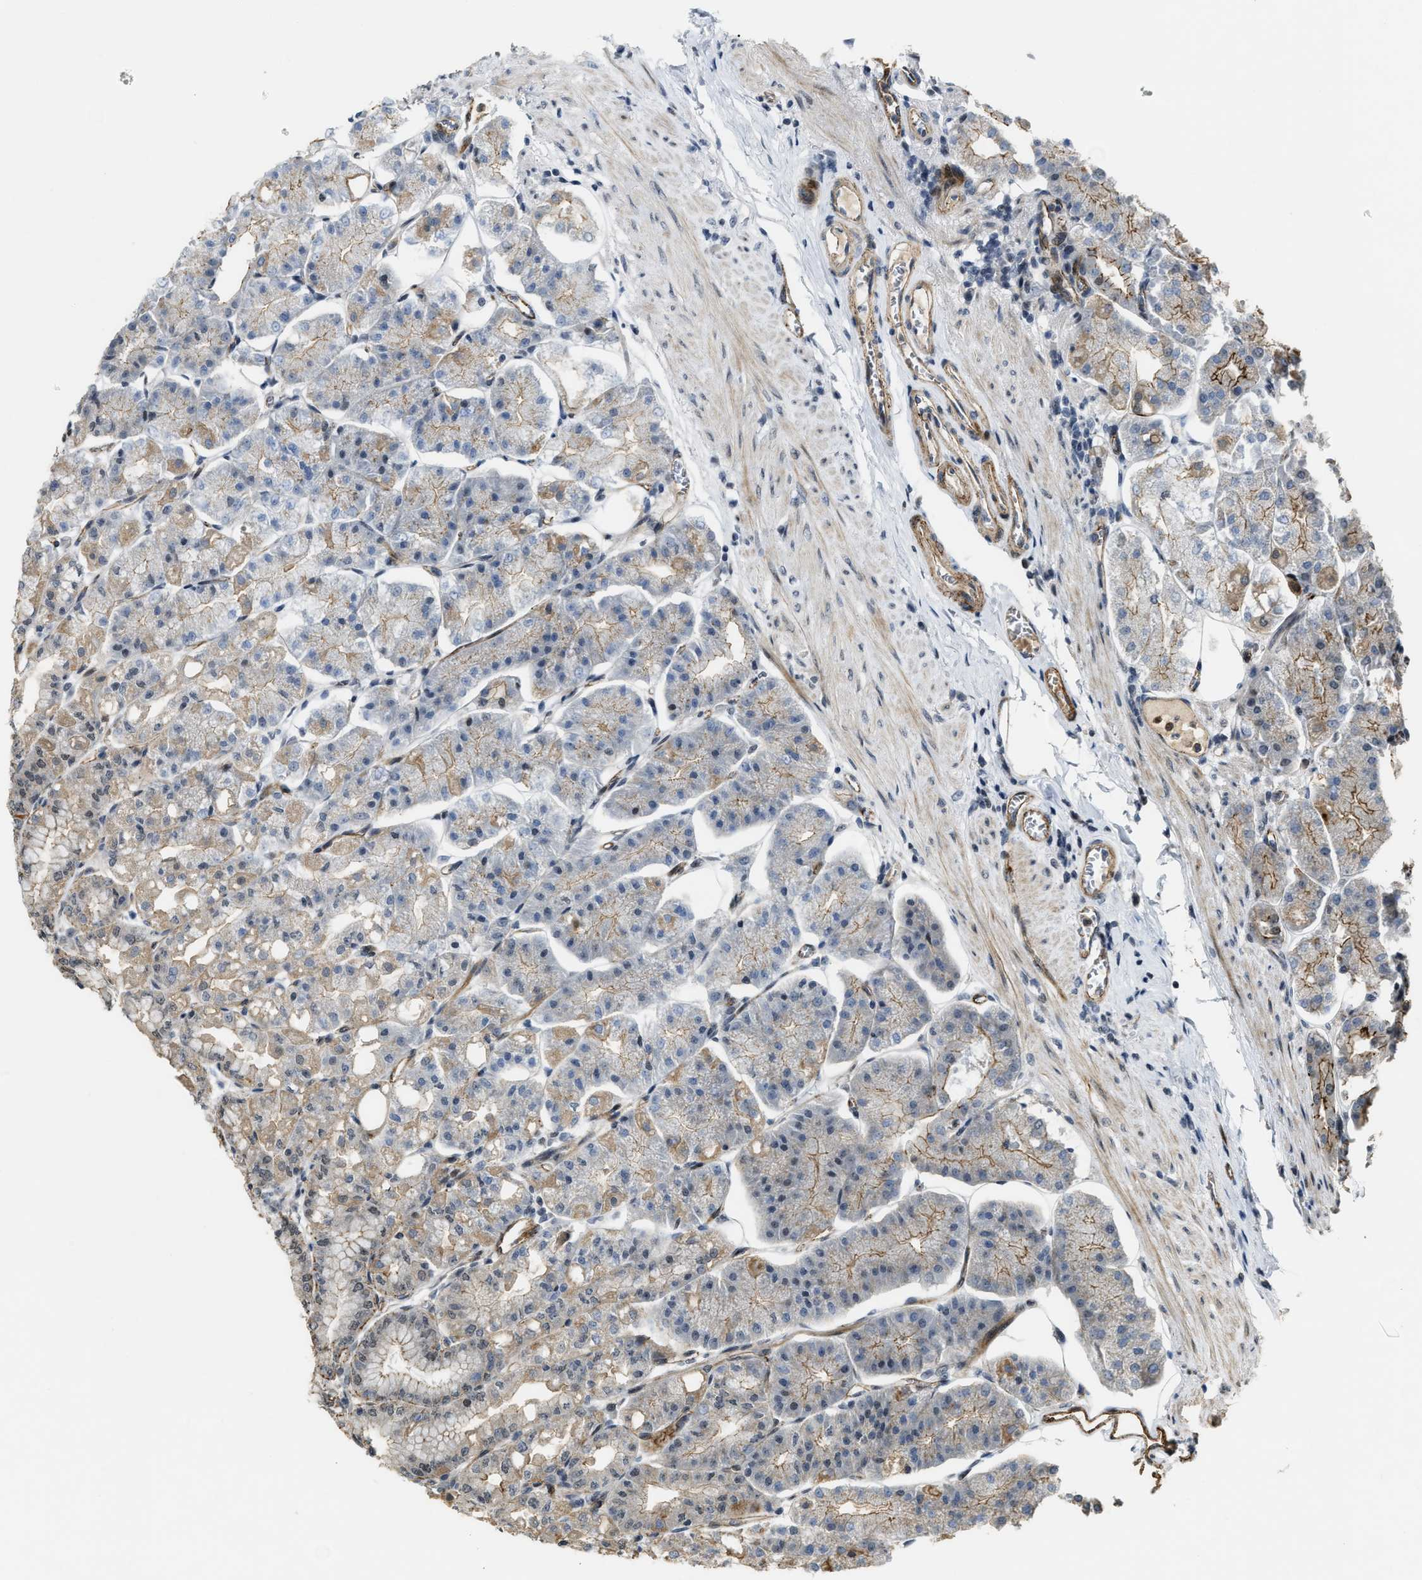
{"staining": {"intensity": "moderate", "quantity": "25%-75%", "location": "cytoplasmic/membranous,nuclear"}, "tissue": "stomach", "cell_type": "Glandular cells", "image_type": "normal", "snomed": [{"axis": "morphology", "description": "Normal tissue, NOS"}, {"axis": "topography", "description": "Stomach, lower"}], "caption": "A high-resolution image shows IHC staining of unremarkable stomach, which displays moderate cytoplasmic/membranous,nuclear staining in about 25%-75% of glandular cells.", "gene": "DPF2", "patient": {"sex": "male", "age": 71}}